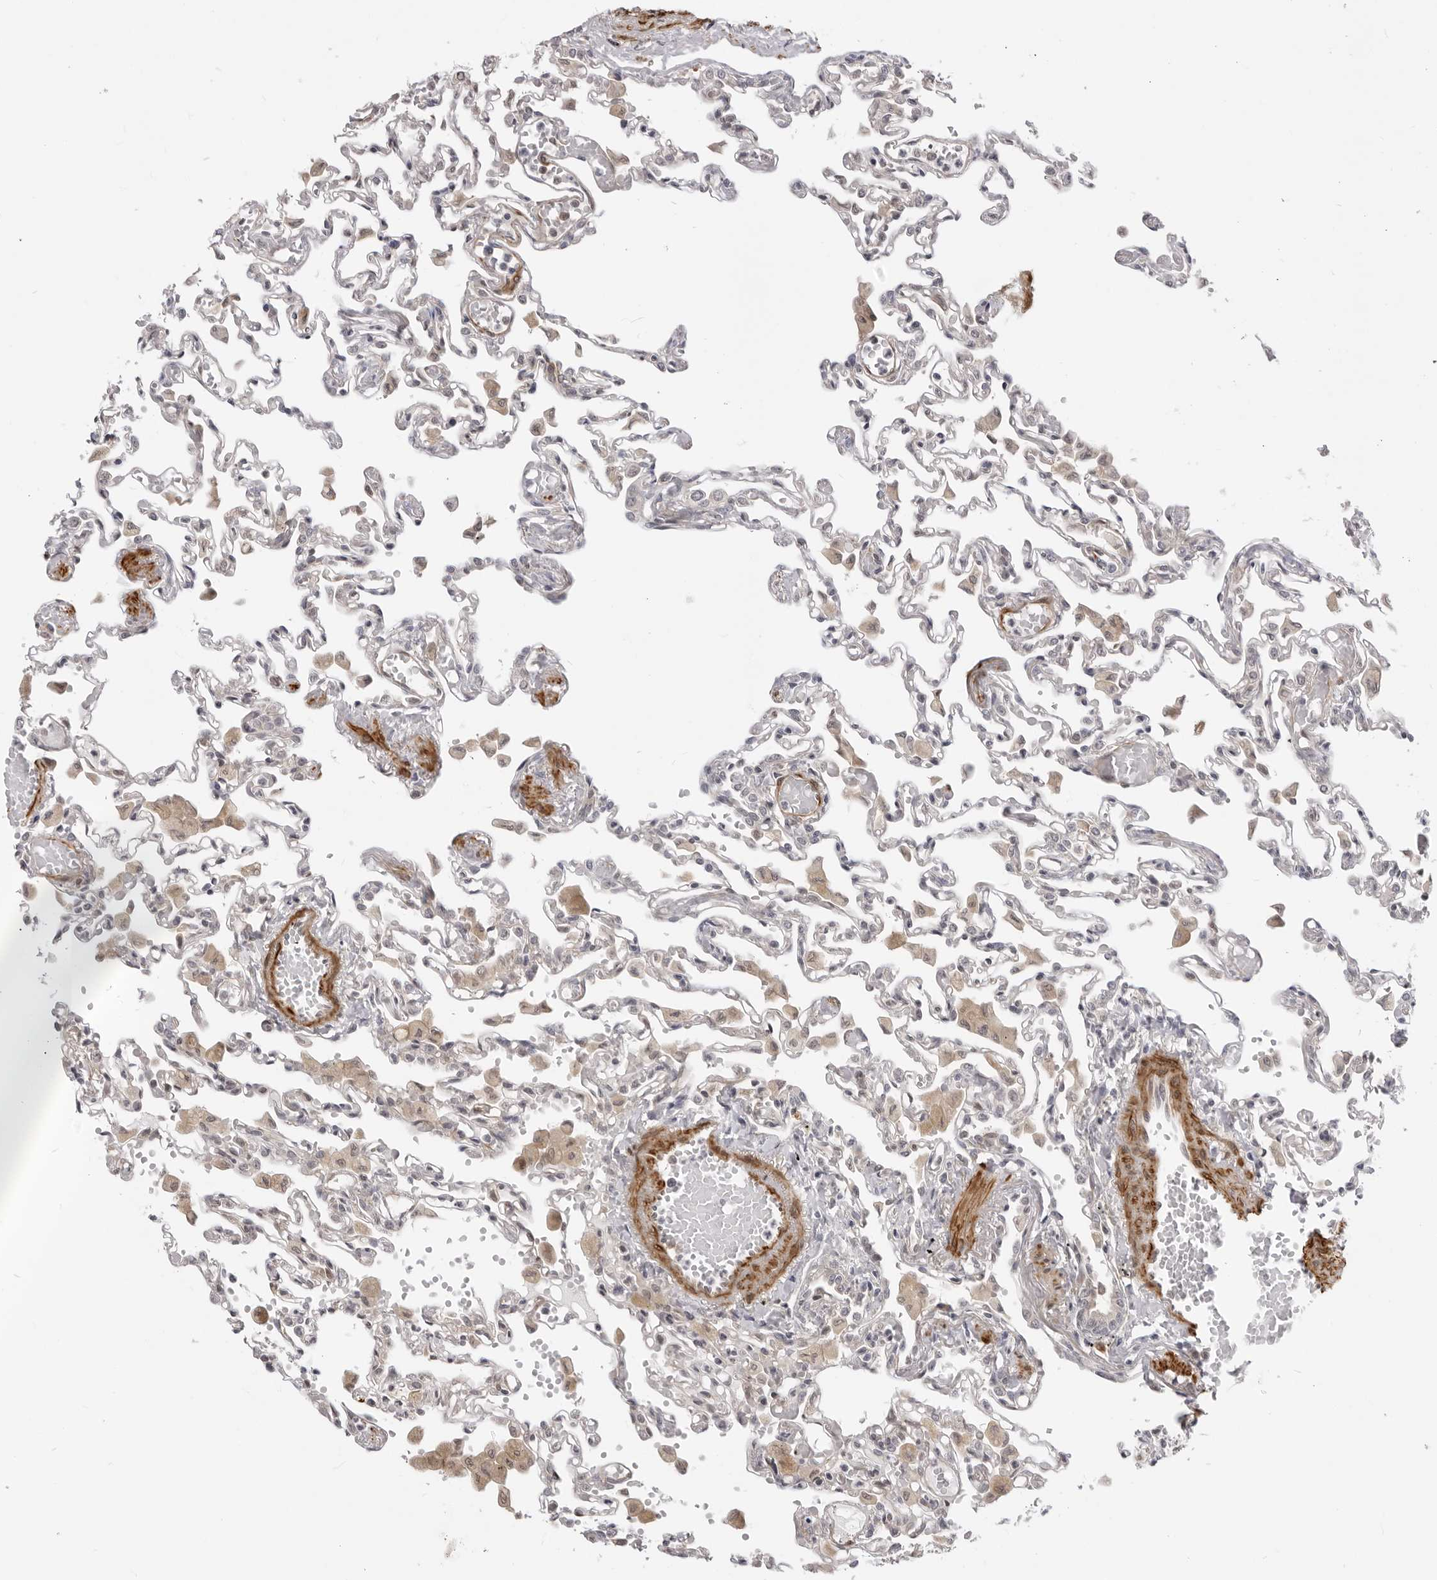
{"staining": {"intensity": "weak", "quantity": "25%-75%", "location": "cytoplasmic/membranous,nuclear"}, "tissue": "lung", "cell_type": "Alveolar cells", "image_type": "normal", "snomed": [{"axis": "morphology", "description": "Normal tissue, NOS"}, {"axis": "topography", "description": "Bronchus"}, {"axis": "topography", "description": "Lung"}], "caption": "IHC photomicrograph of unremarkable human lung stained for a protein (brown), which demonstrates low levels of weak cytoplasmic/membranous,nuclear positivity in about 25%-75% of alveolar cells.", "gene": "SRGAP2", "patient": {"sex": "female", "age": 49}}